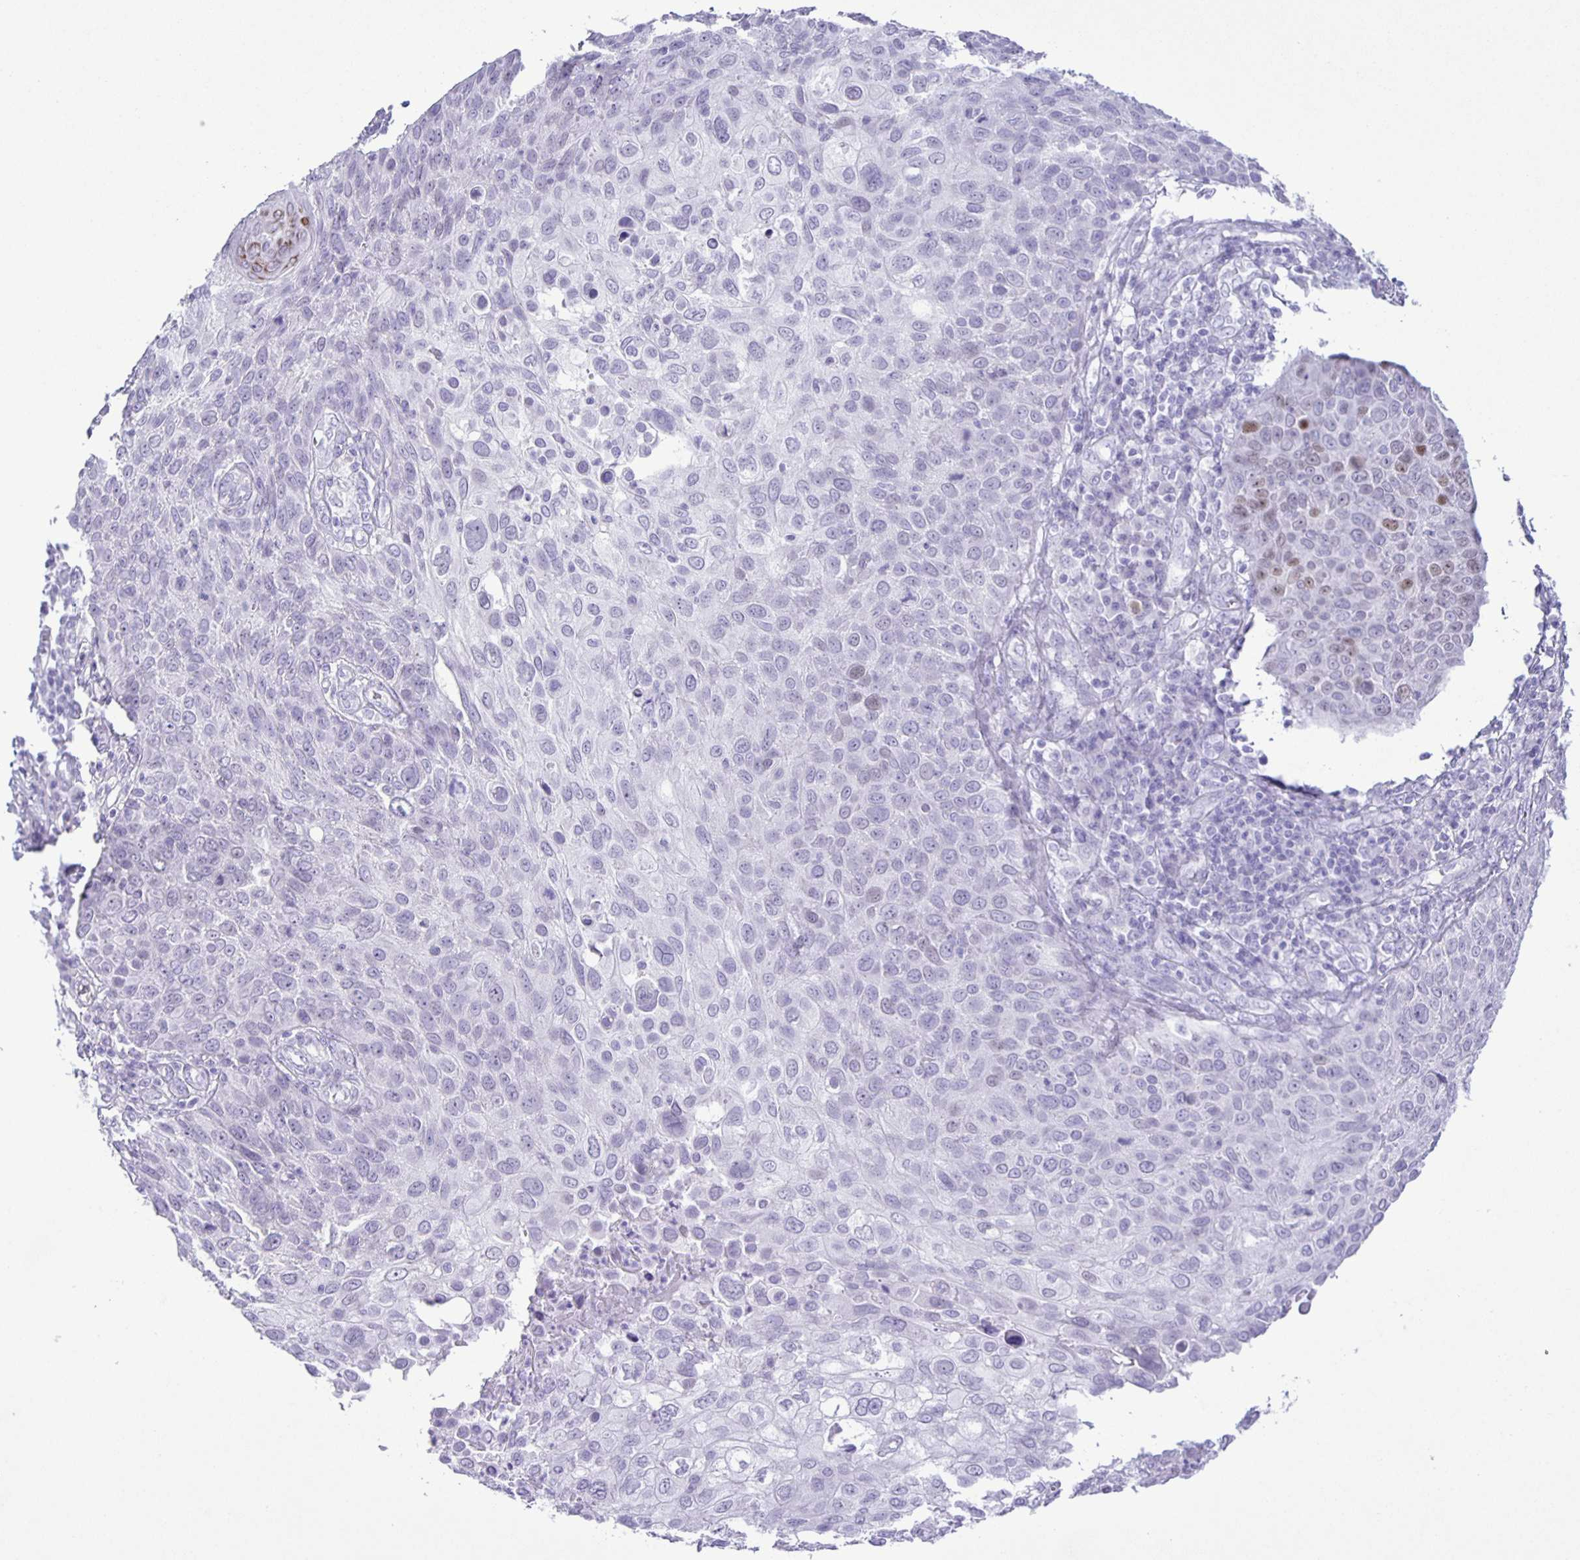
{"staining": {"intensity": "negative", "quantity": "none", "location": "none"}, "tissue": "skin cancer", "cell_type": "Tumor cells", "image_type": "cancer", "snomed": [{"axis": "morphology", "description": "Squamous cell carcinoma, NOS"}, {"axis": "topography", "description": "Skin"}], "caption": "Tumor cells show no significant expression in skin cancer (squamous cell carcinoma). (Brightfield microscopy of DAB immunohistochemistry at high magnification).", "gene": "EZHIP", "patient": {"sex": "male", "age": 87}}